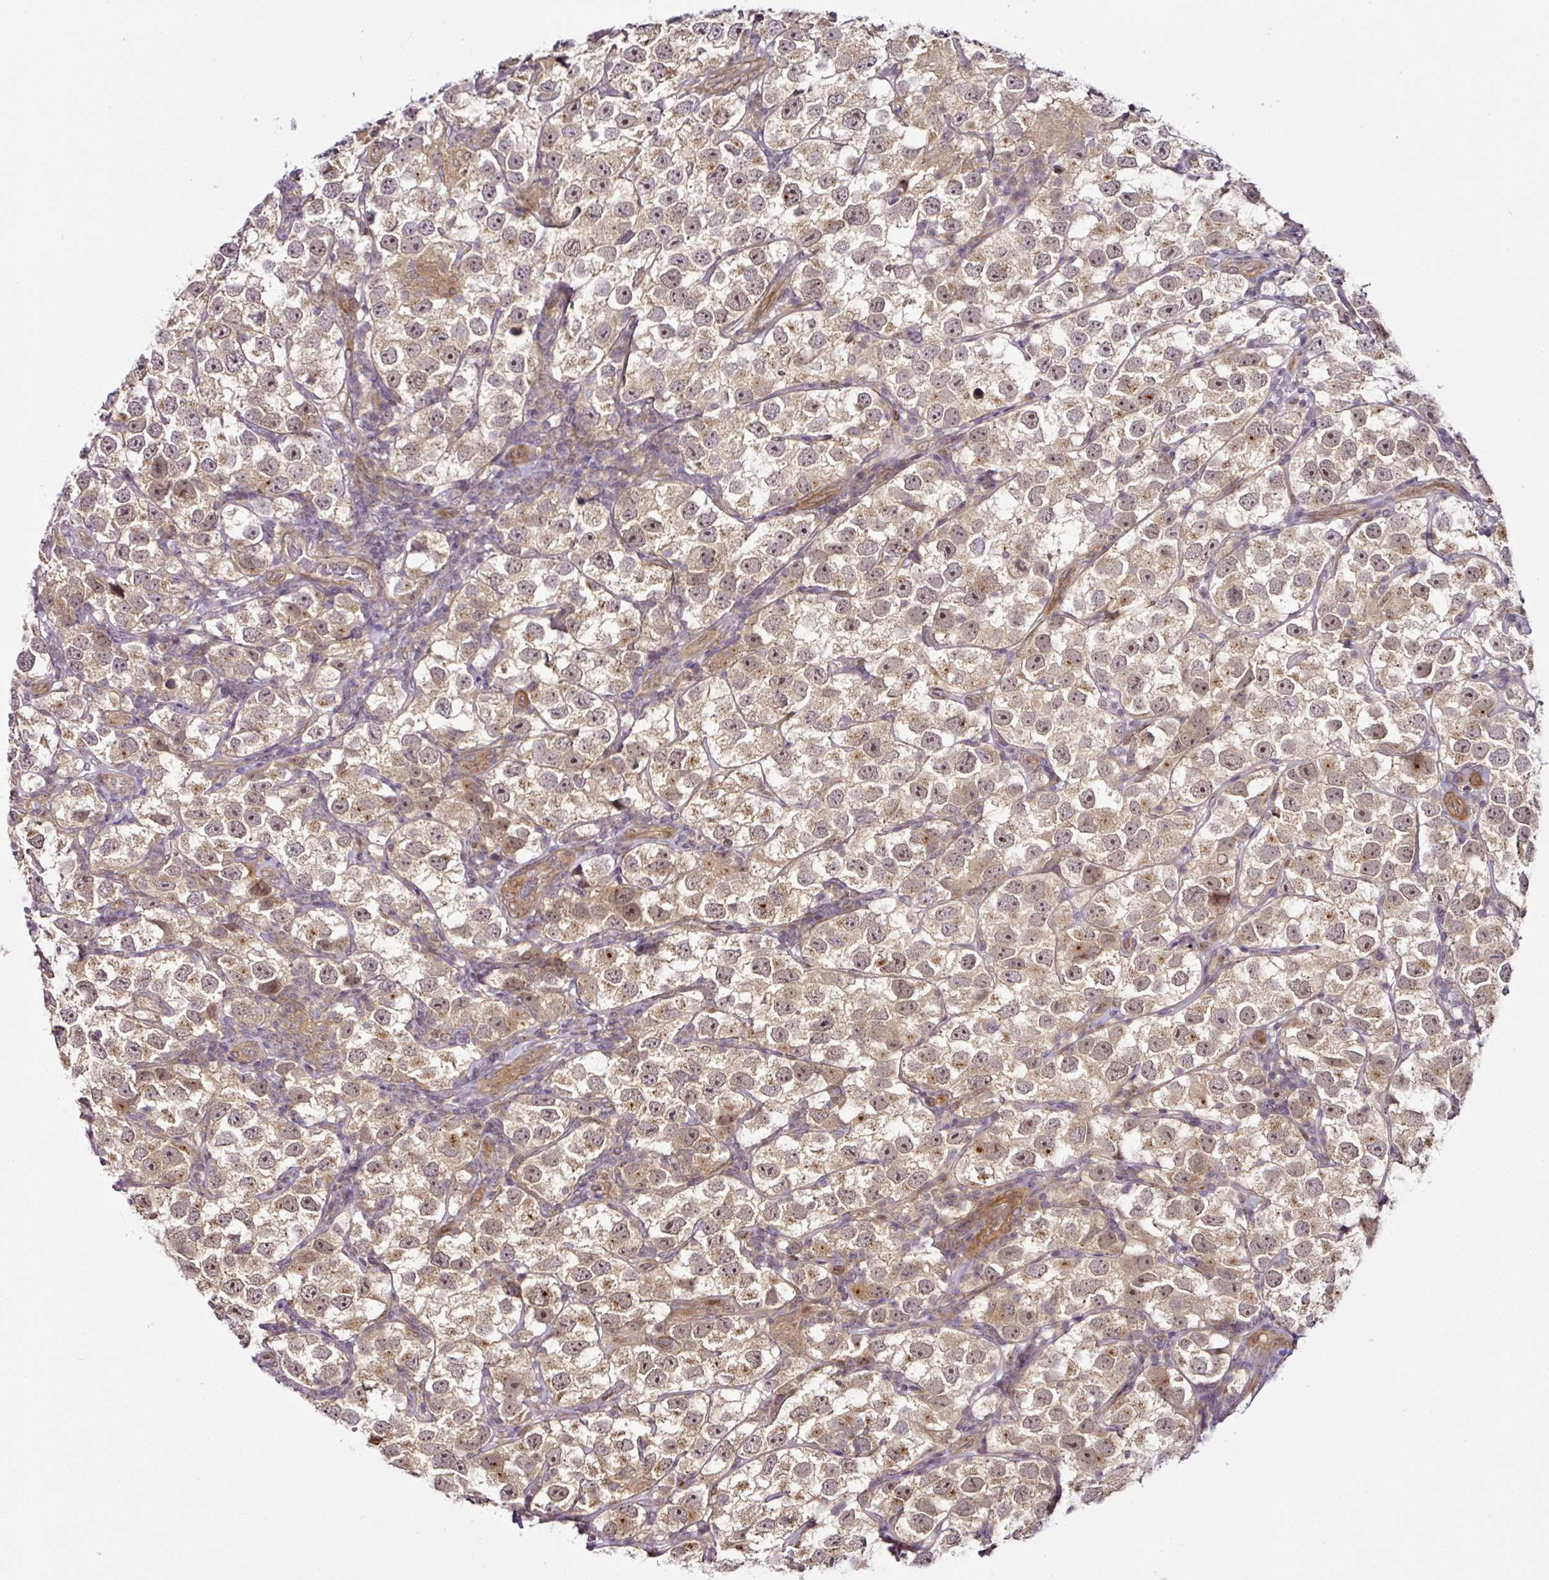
{"staining": {"intensity": "moderate", "quantity": ">75%", "location": "cytoplasmic/membranous,nuclear"}, "tissue": "testis cancer", "cell_type": "Tumor cells", "image_type": "cancer", "snomed": [{"axis": "morphology", "description": "Seminoma, NOS"}, {"axis": "topography", "description": "Testis"}], "caption": "About >75% of tumor cells in testis seminoma show moderate cytoplasmic/membranous and nuclear protein expression as visualized by brown immunohistochemical staining.", "gene": "DCAF13", "patient": {"sex": "male", "age": 26}}